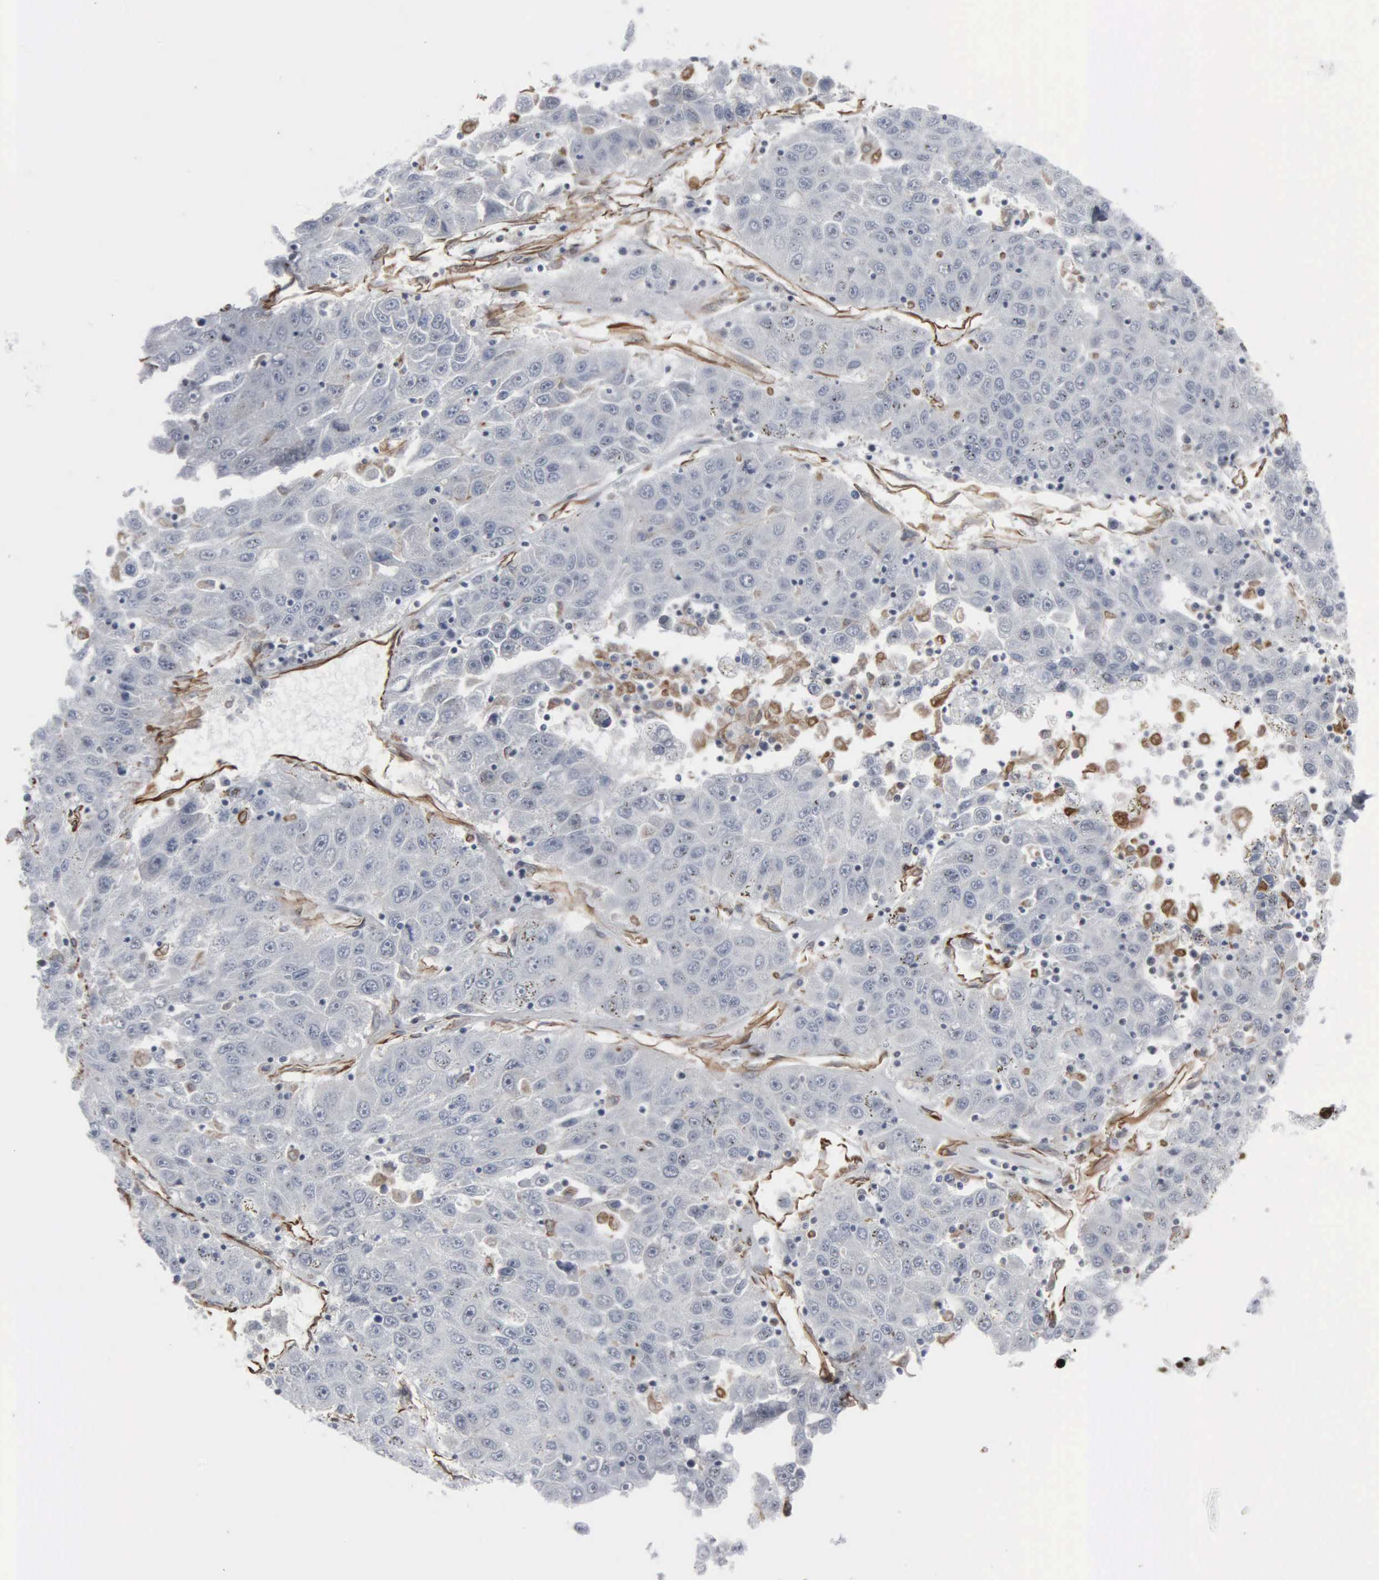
{"staining": {"intensity": "negative", "quantity": "none", "location": "none"}, "tissue": "liver cancer", "cell_type": "Tumor cells", "image_type": "cancer", "snomed": [{"axis": "morphology", "description": "Carcinoma, Hepatocellular, NOS"}, {"axis": "topography", "description": "Liver"}], "caption": "This is a histopathology image of immunohistochemistry staining of liver cancer, which shows no expression in tumor cells.", "gene": "CCNE1", "patient": {"sex": "male", "age": 49}}